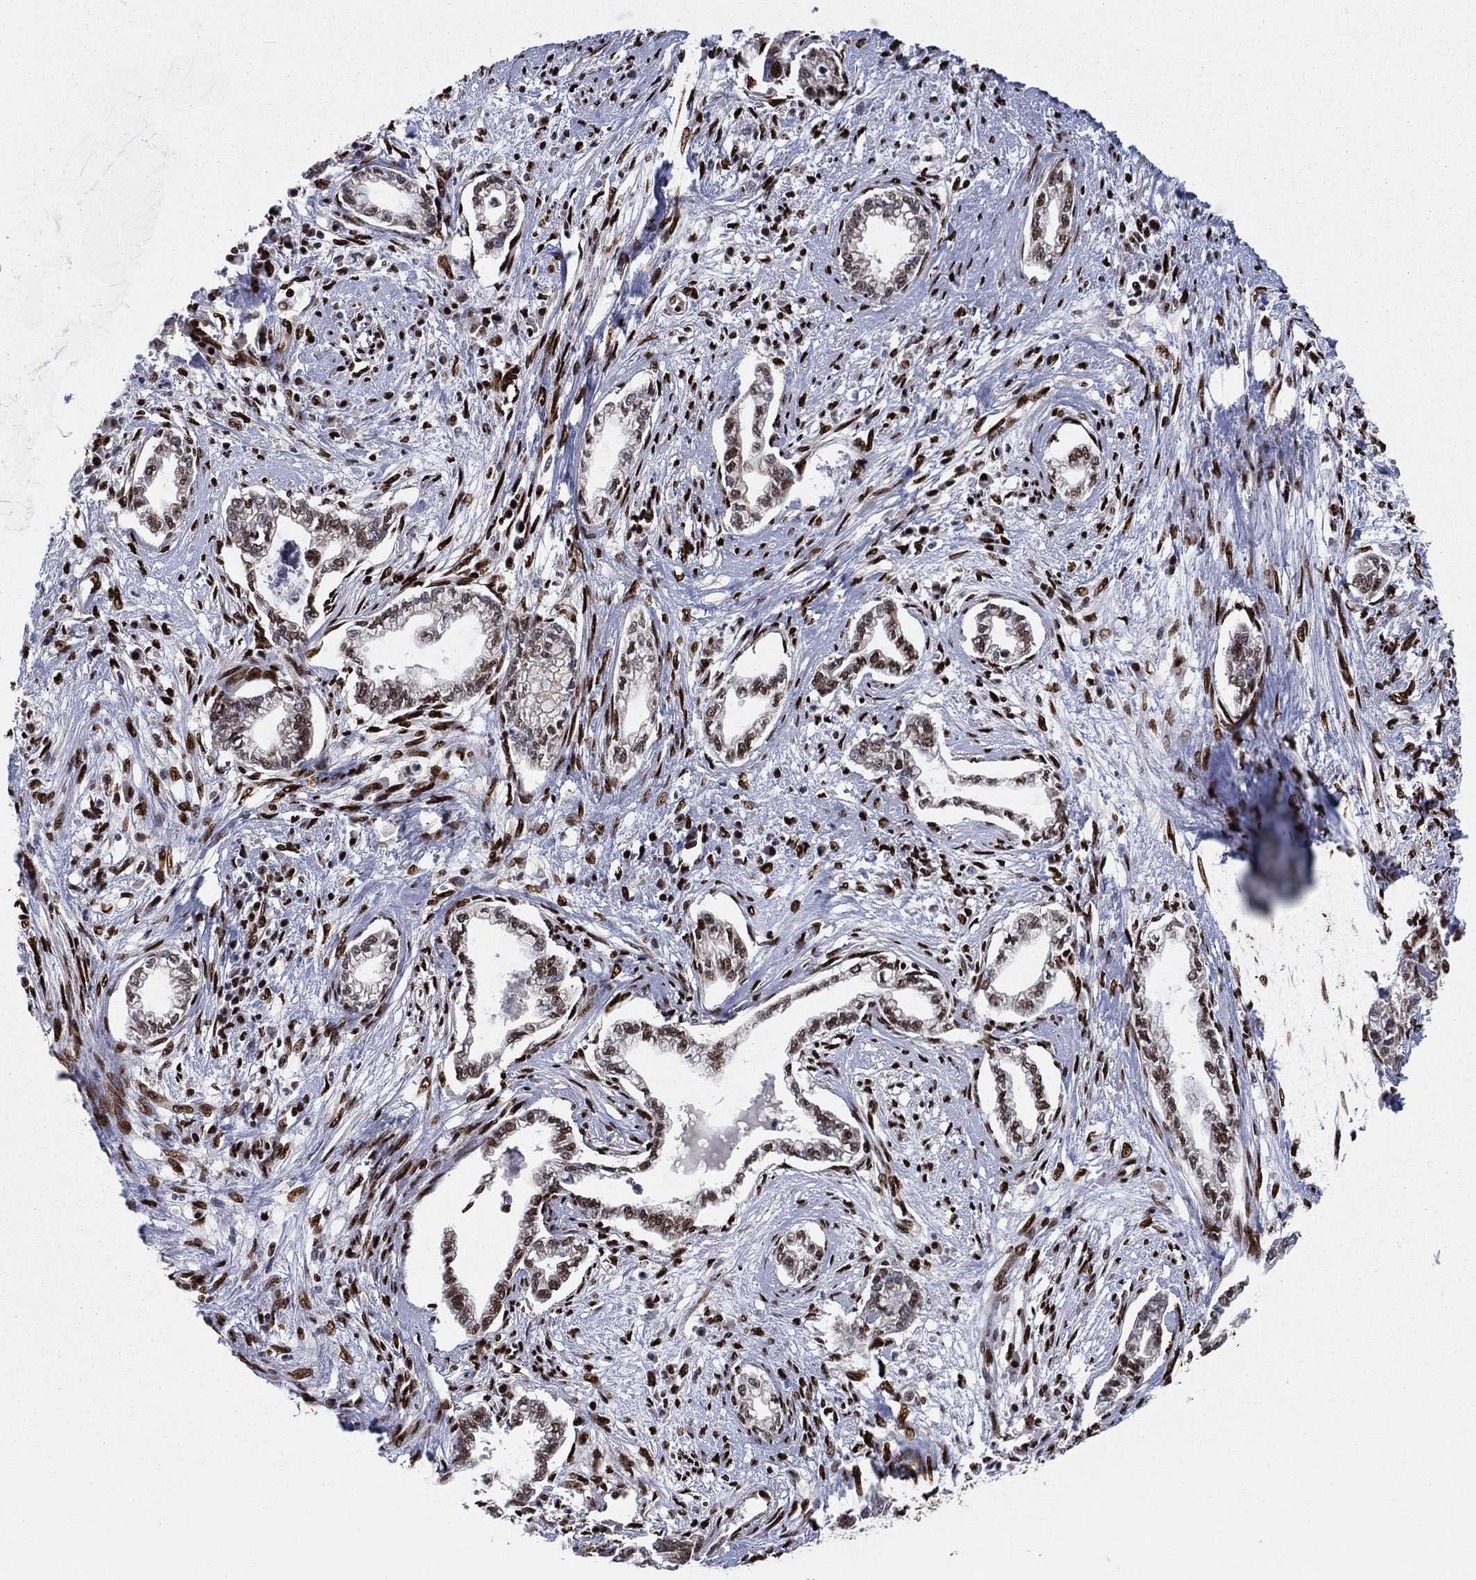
{"staining": {"intensity": "moderate", "quantity": ">75%", "location": "nuclear"}, "tissue": "cervical cancer", "cell_type": "Tumor cells", "image_type": "cancer", "snomed": [{"axis": "morphology", "description": "Adenocarcinoma, NOS"}, {"axis": "topography", "description": "Cervix"}], "caption": "Approximately >75% of tumor cells in human cervical cancer (adenocarcinoma) demonstrate moderate nuclear protein positivity as visualized by brown immunohistochemical staining.", "gene": "TP53BP1", "patient": {"sex": "female", "age": 62}}